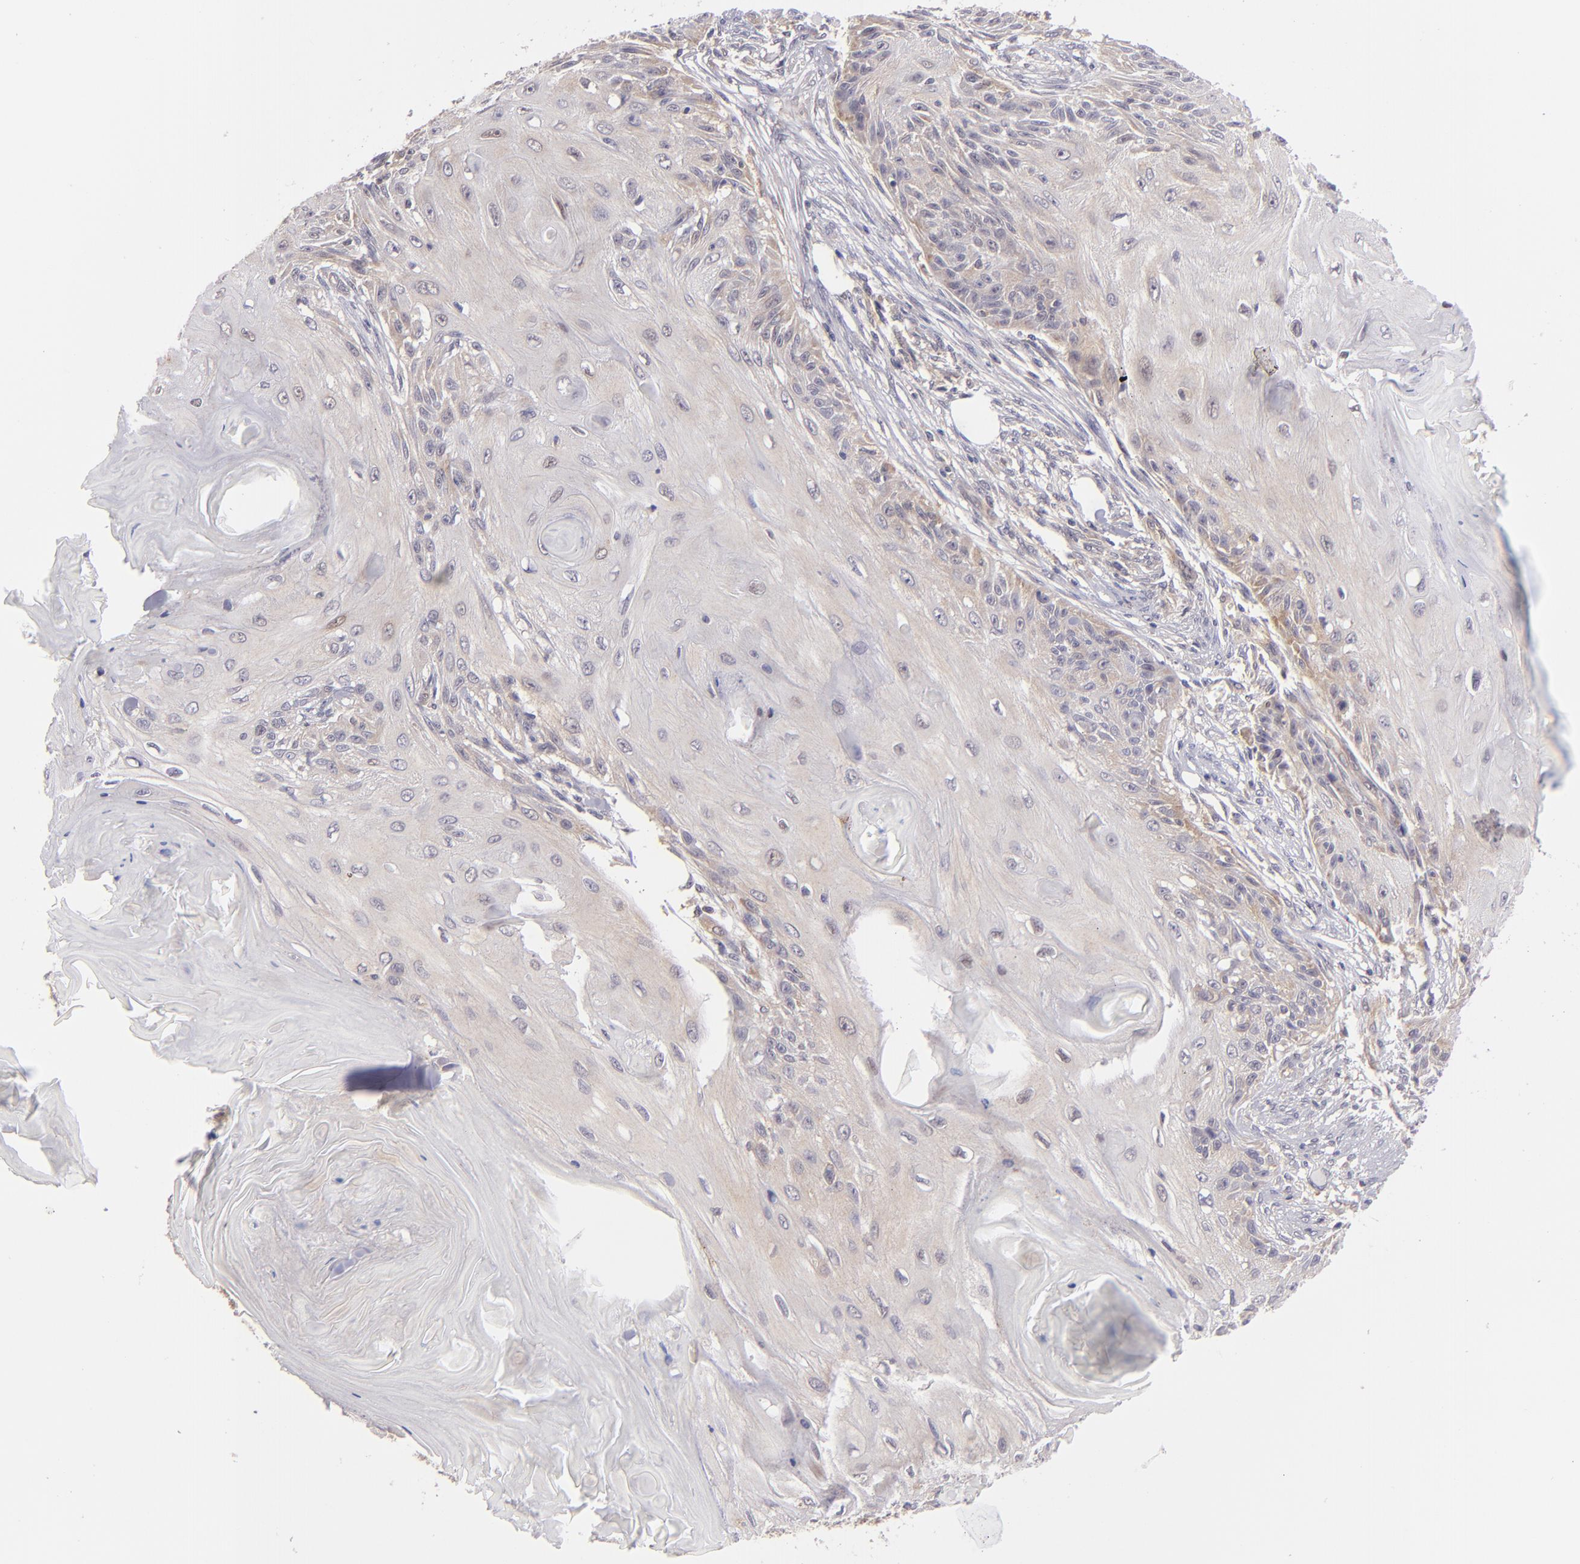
{"staining": {"intensity": "weak", "quantity": "25%-75%", "location": "cytoplasmic/membranous"}, "tissue": "skin cancer", "cell_type": "Tumor cells", "image_type": "cancer", "snomed": [{"axis": "morphology", "description": "Squamous cell carcinoma, NOS"}, {"axis": "topography", "description": "Skin"}], "caption": "Immunohistochemical staining of human skin squamous cell carcinoma shows low levels of weak cytoplasmic/membranous protein staining in approximately 25%-75% of tumor cells.", "gene": "PTPN13", "patient": {"sex": "female", "age": 88}}